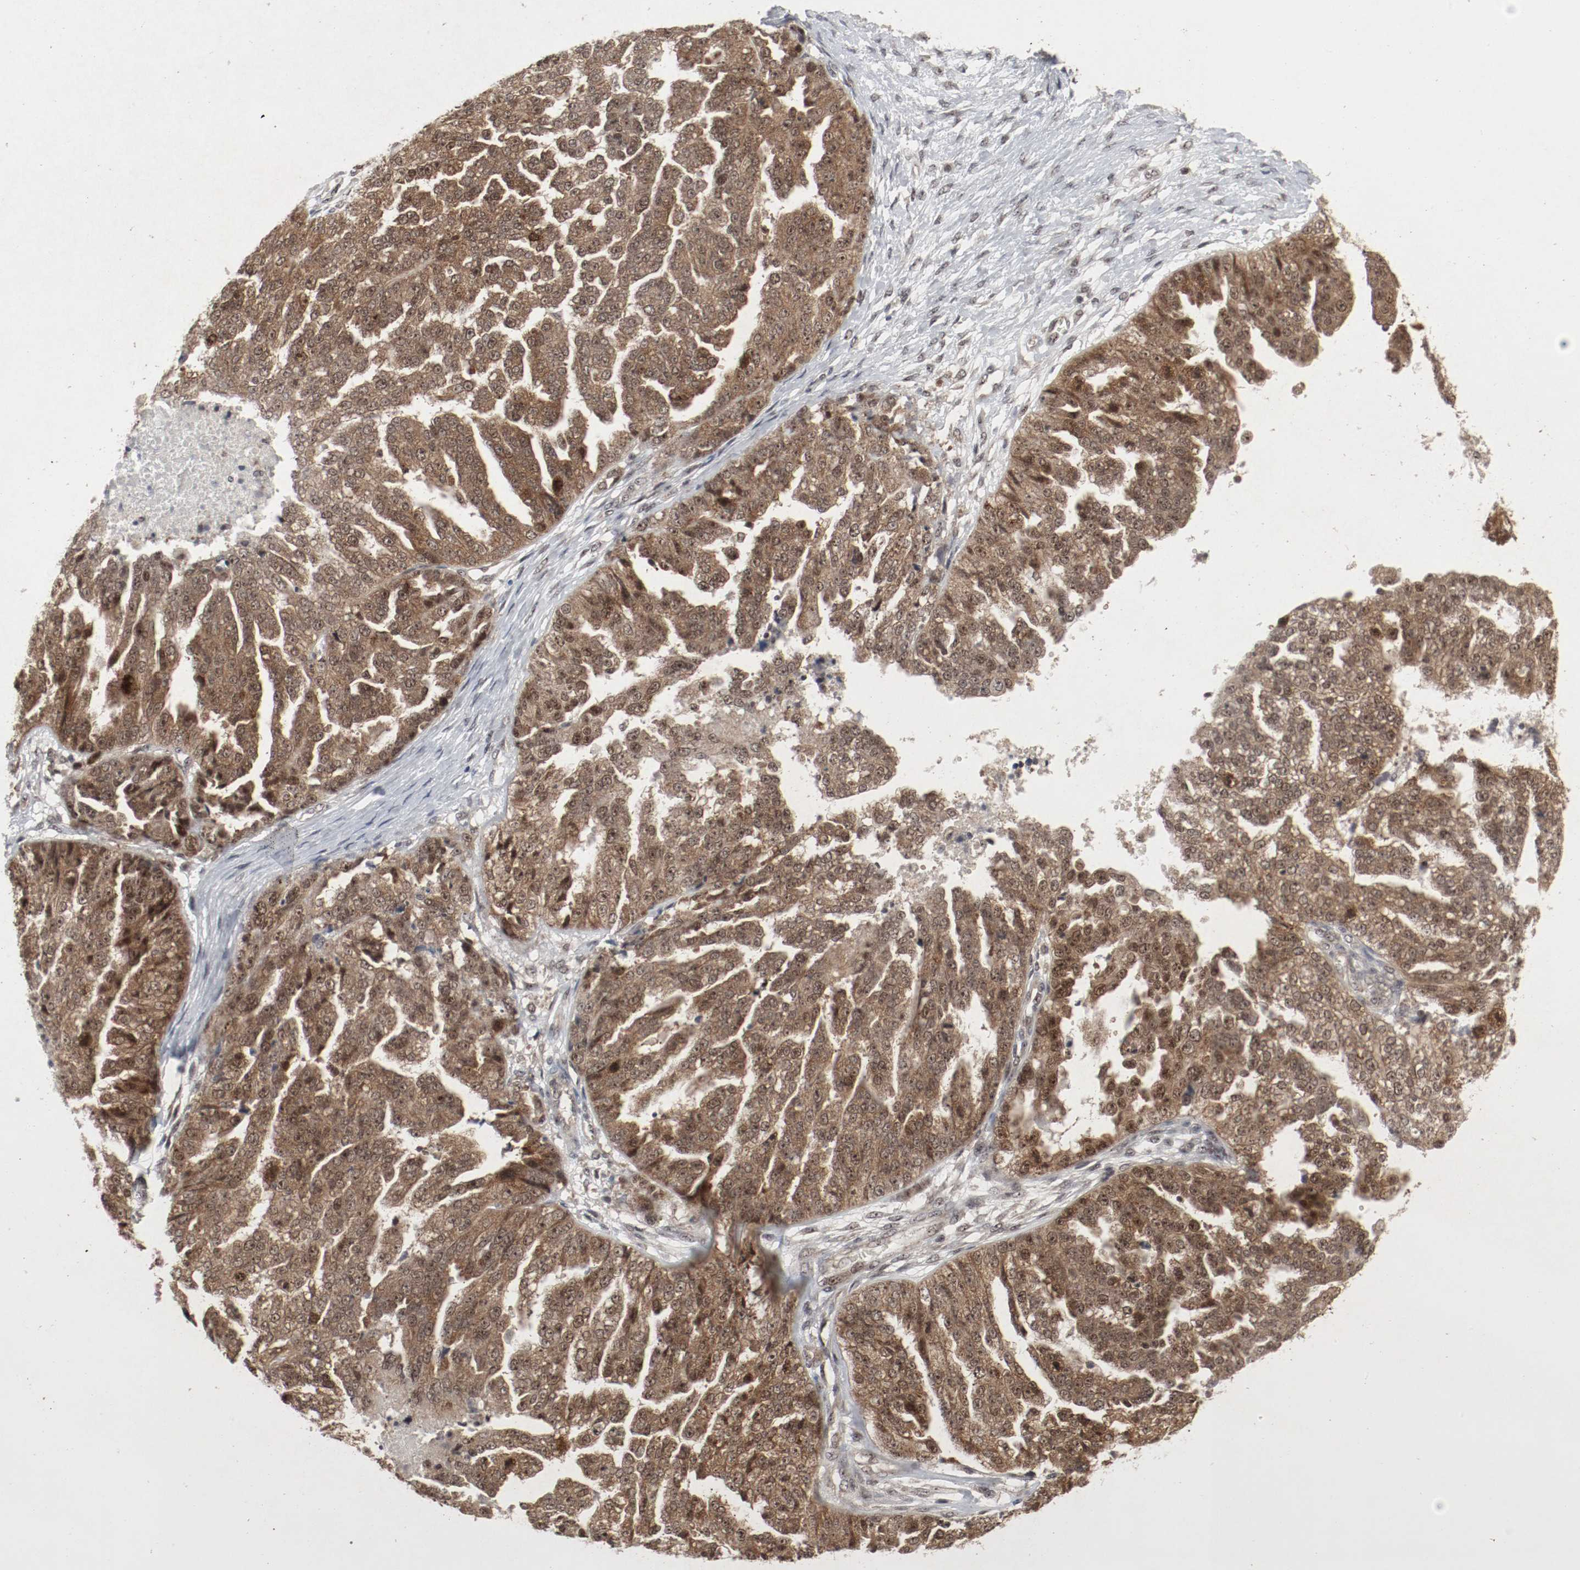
{"staining": {"intensity": "moderate", "quantity": ">75%", "location": "cytoplasmic/membranous,nuclear"}, "tissue": "ovarian cancer", "cell_type": "Tumor cells", "image_type": "cancer", "snomed": [{"axis": "morphology", "description": "Cystadenocarcinoma, serous, NOS"}, {"axis": "topography", "description": "Ovary"}], "caption": "Protein analysis of ovarian cancer (serous cystadenocarcinoma) tissue exhibits moderate cytoplasmic/membranous and nuclear staining in about >75% of tumor cells. Using DAB (3,3'-diaminobenzidine) (brown) and hematoxylin (blue) stains, captured at high magnification using brightfield microscopy.", "gene": "CSNK2B", "patient": {"sex": "female", "age": 58}}